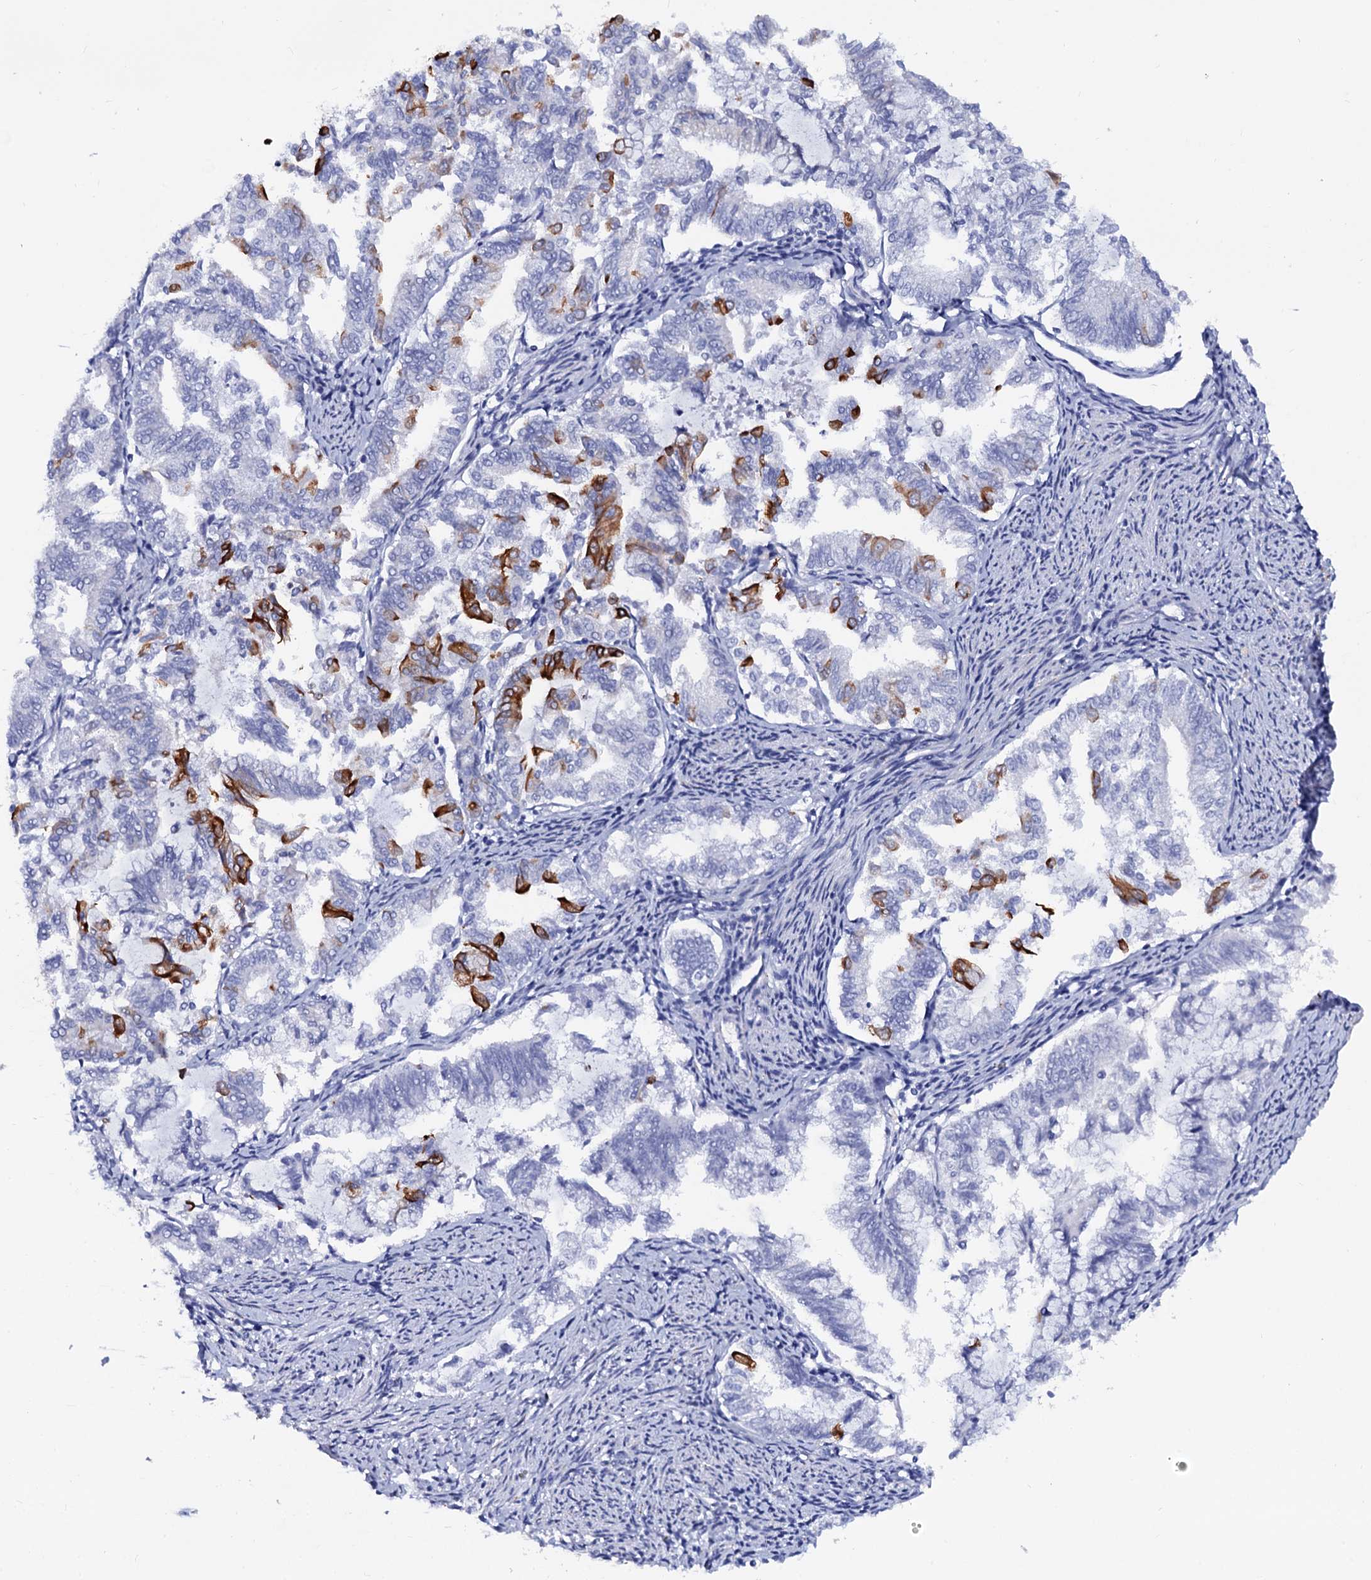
{"staining": {"intensity": "strong", "quantity": "<25%", "location": "cytoplasmic/membranous"}, "tissue": "endometrial cancer", "cell_type": "Tumor cells", "image_type": "cancer", "snomed": [{"axis": "morphology", "description": "Adenocarcinoma, NOS"}, {"axis": "topography", "description": "Endometrium"}], "caption": "Human endometrial cancer (adenocarcinoma) stained with a protein marker exhibits strong staining in tumor cells.", "gene": "RAB3IP", "patient": {"sex": "female", "age": 79}}